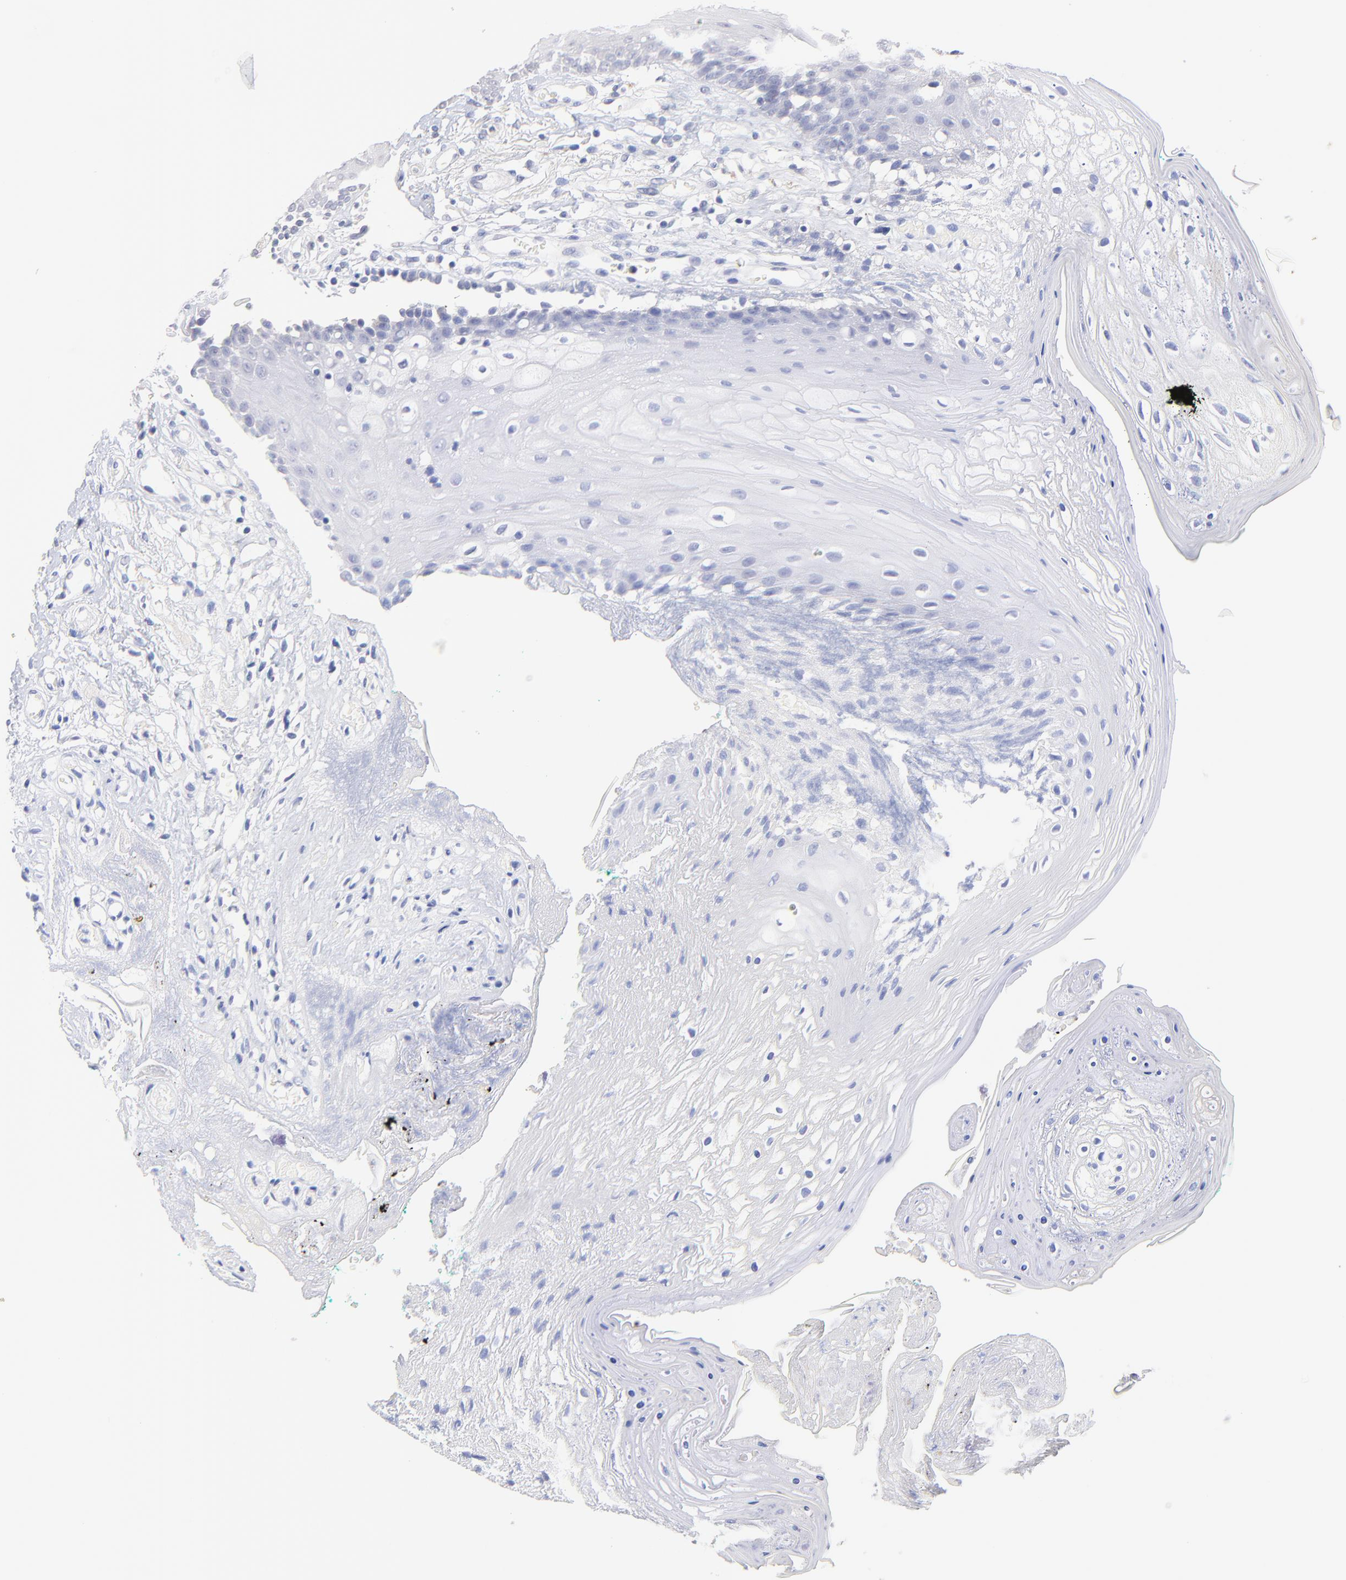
{"staining": {"intensity": "negative", "quantity": "none", "location": "none"}, "tissue": "oral mucosa", "cell_type": "Squamous epithelial cells", "image_type": "normal", "snomed": [{"axis": "morphology", "description": "Normal tissue, NOS"}, {"axis": "morphology", "description": "Squamous cell carcinoma, NOS"}, {"axis": "topography", "description": "Skeletal muscle"}, {"axis": "topography", "description": "Oral tissue"}, {"axis": "topography", "description": "Head-Neck"}], "caption": "Squamous epithelial cells are negative for protein expression in normal human oral mucosa. (DAB (3,3'-diaminobenzidine) immunohistochemistry, high magnification).", "gene": "CFAP57", "patient": {"sex": "female", "age": 84}}